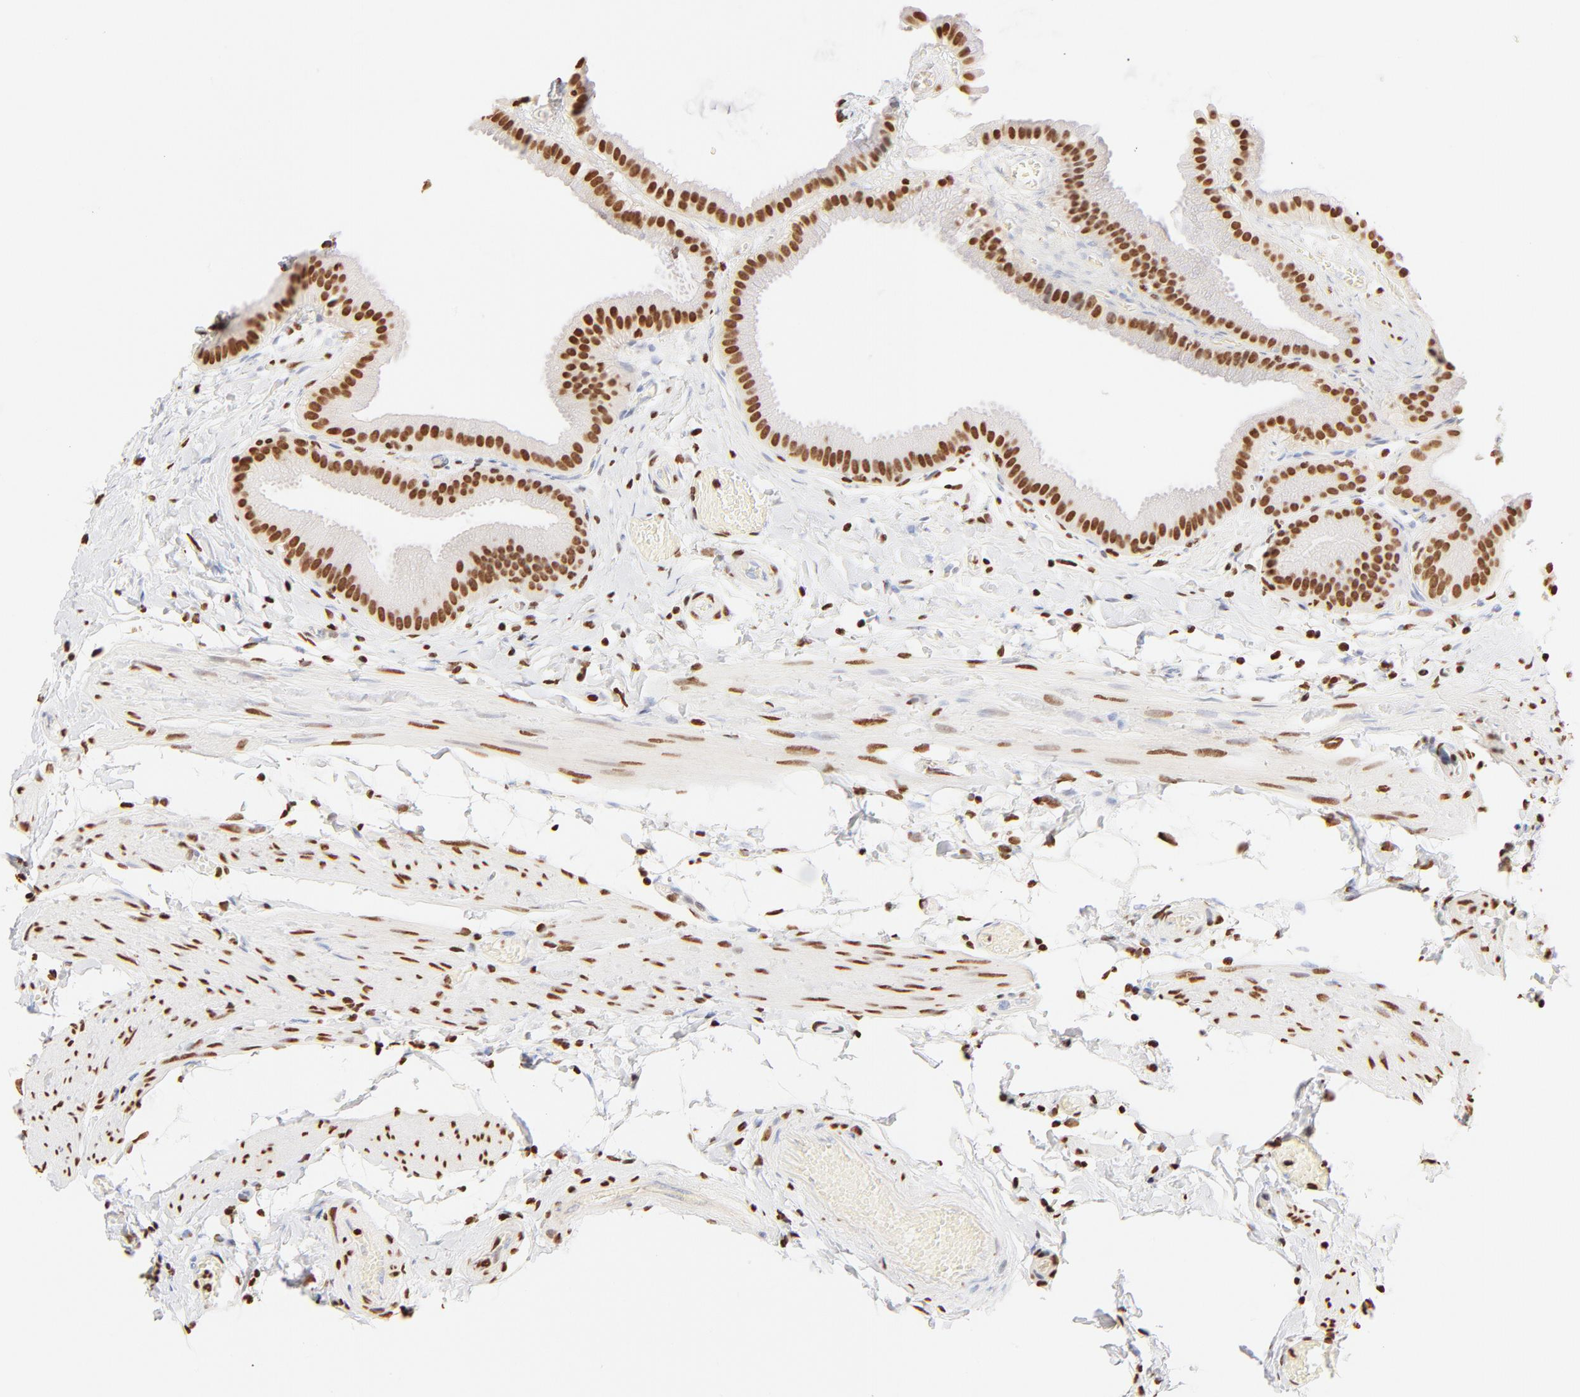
{"staining": {"intensity": "strong", "quantity": ">75%", "location": "cytoplasmic/membranous,nuclear"}, "tissue": "gallbladder", "cell_type": "Glandular cells", "image_type": "normal", "snomed": [{"axis": "morphology", "description": "Normal tissue, NOS"}, {"axis": "topography", "description": "Gallbladder"}], "caption": "Immunohistochemical staining of benign human gallbladder displays >75% levels of strong cytoplasmic/membranous,nuclear protein staining in approximately >75% of glandular cells. Ihc stains the protein in brown and the nuclei are stained blue.", "gene": "ZNF540", "patient": {"sex": "female", "age": 63}}